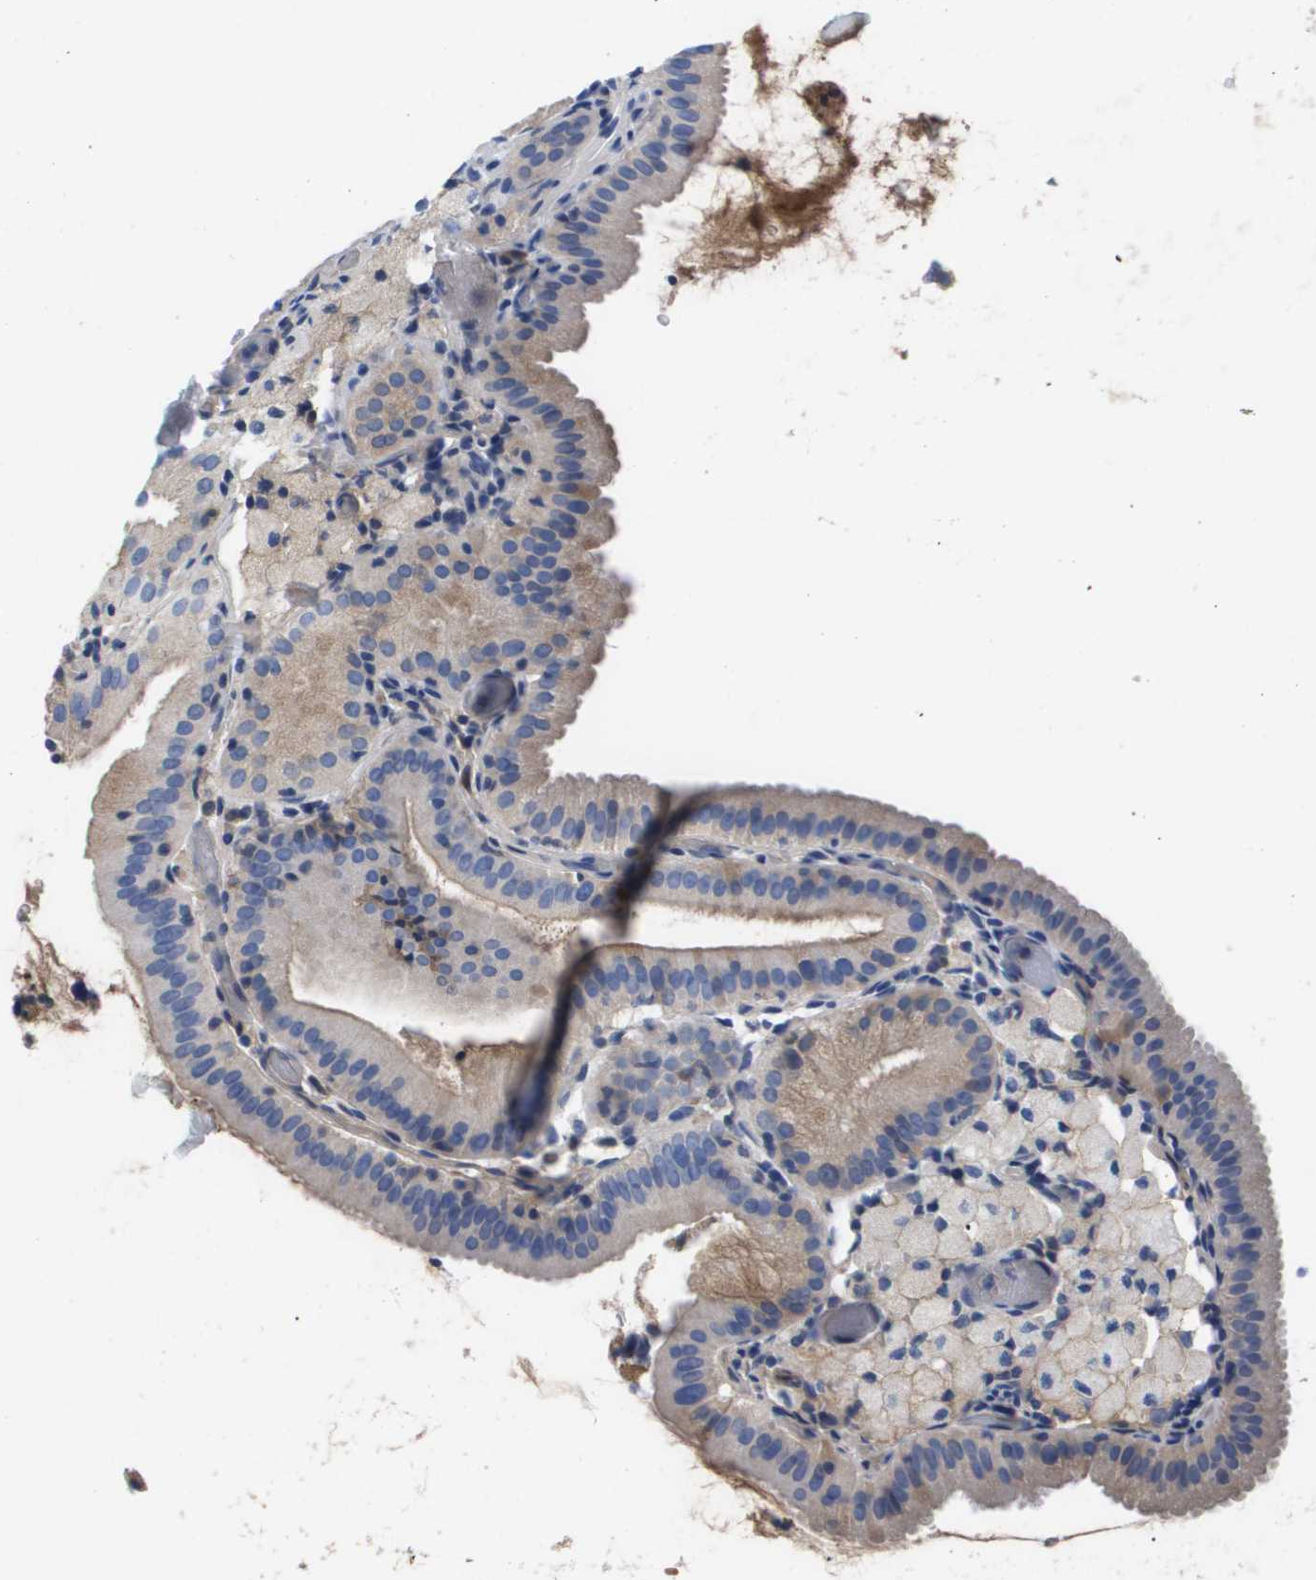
{"staining": {"intensity": "weak", "quantity": "25%-75%", "location": "cytoplasmic/membranous"}, "tissue": "gallbladder", "cell_type": "Glandular cells", "image_type": "normal", "snomed": [{"axis": "morphology", "description": "Normal tissue, NOS"}, {"axis": "topography", "description": "Gallbladder"}], "caption": "Glandular cells show weak cytoplasmic/membranous staining in about 25%-75% of cells in normal gallbladder. (DAB (3,3'-diaminobenzidine) = brown stain, brightfield microscopy at high magnification).", "gene": "SERPINA6", "patient": {"sex": "male", "age": 54}}